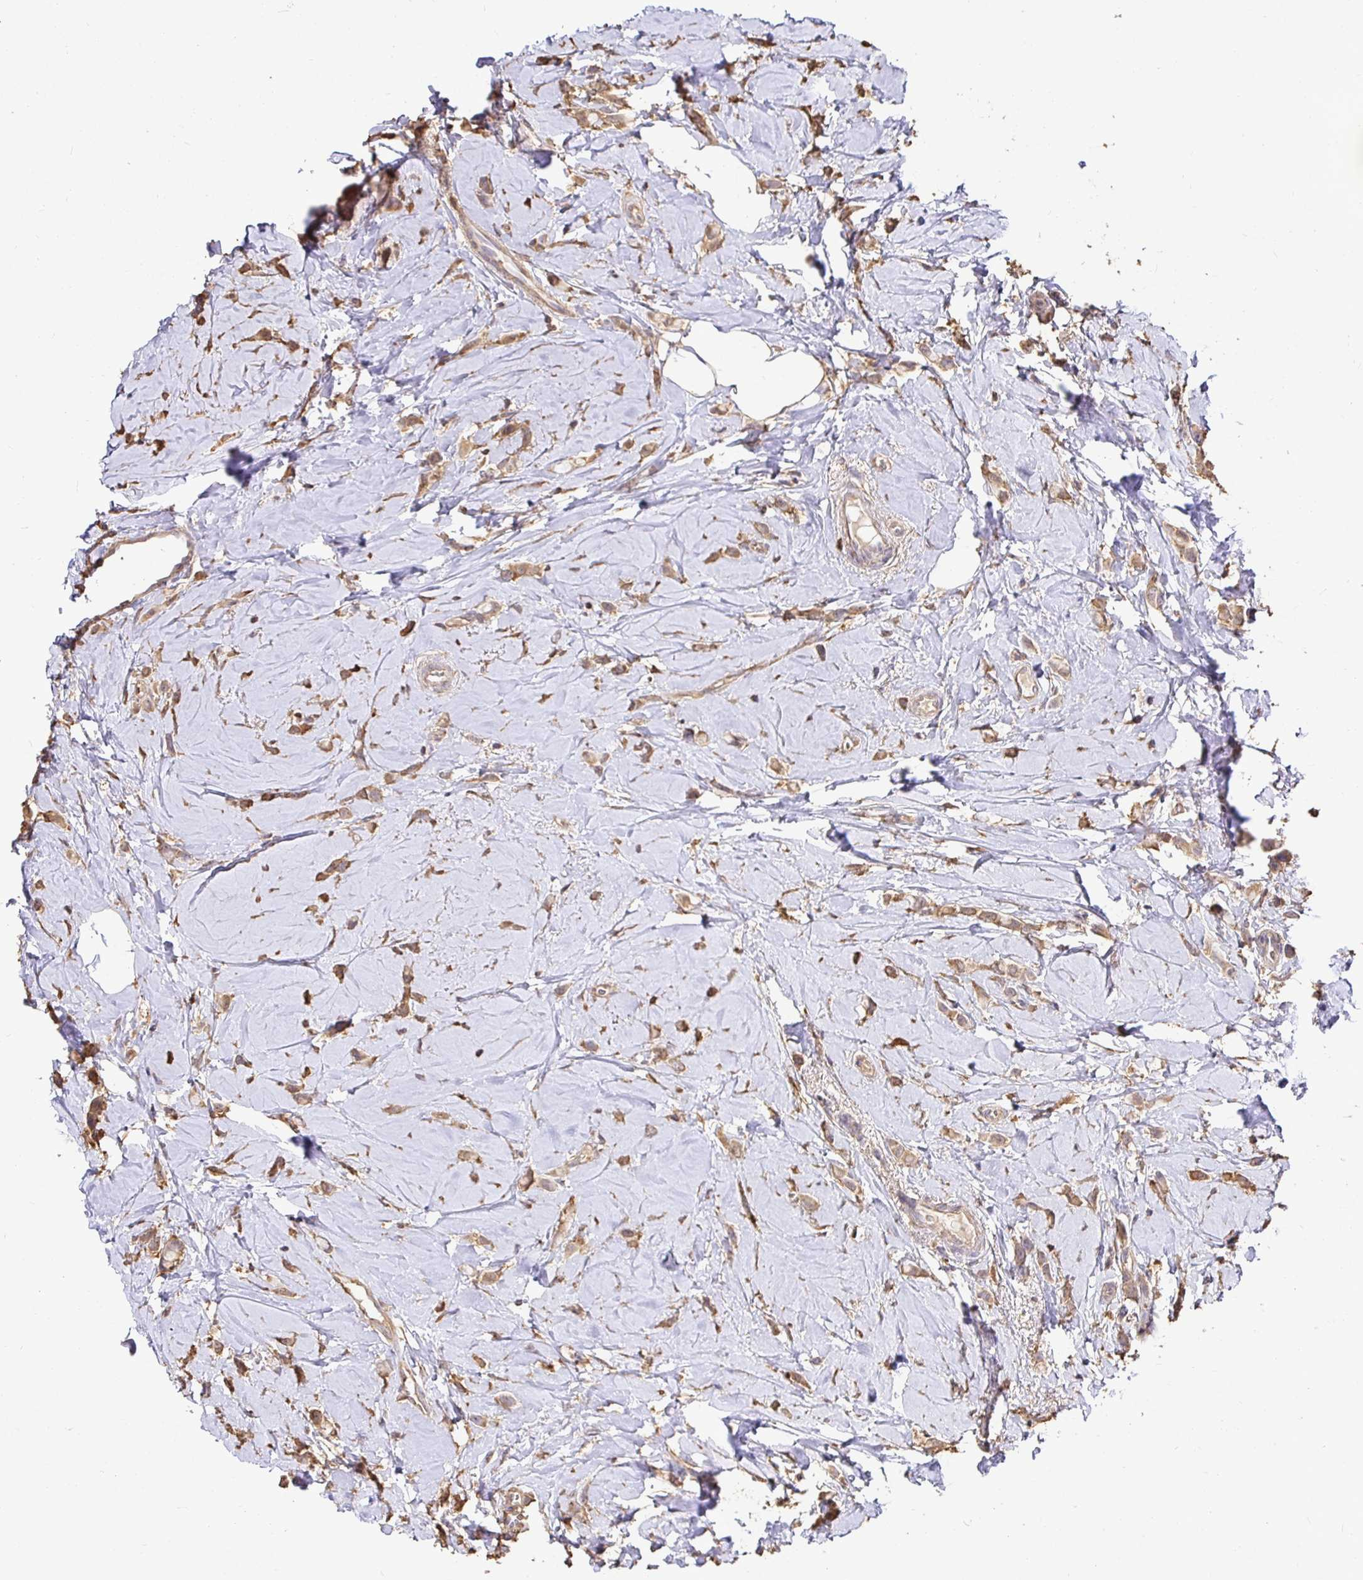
{"staining": {"intensity": "moderate", "quantity": ">75%", "location": "cytoplasmic/membranous"}, "tissue": "breast cancer", "cell_type": "Tumor cells", "image_type": "cancer", "snomed": [{"axis": "morphology", "description": "Lobular carcinoma"}, {"axis": "topography", "description": "Breast"}], "caption": "Moderate cytoplasmic/membranous expression is identified in approximately >75% of tumor cells in breast cancer (lobular carcinoma).", "gene": "MAPK8IP3", "patient": {"sex": "female", "age": 66}}